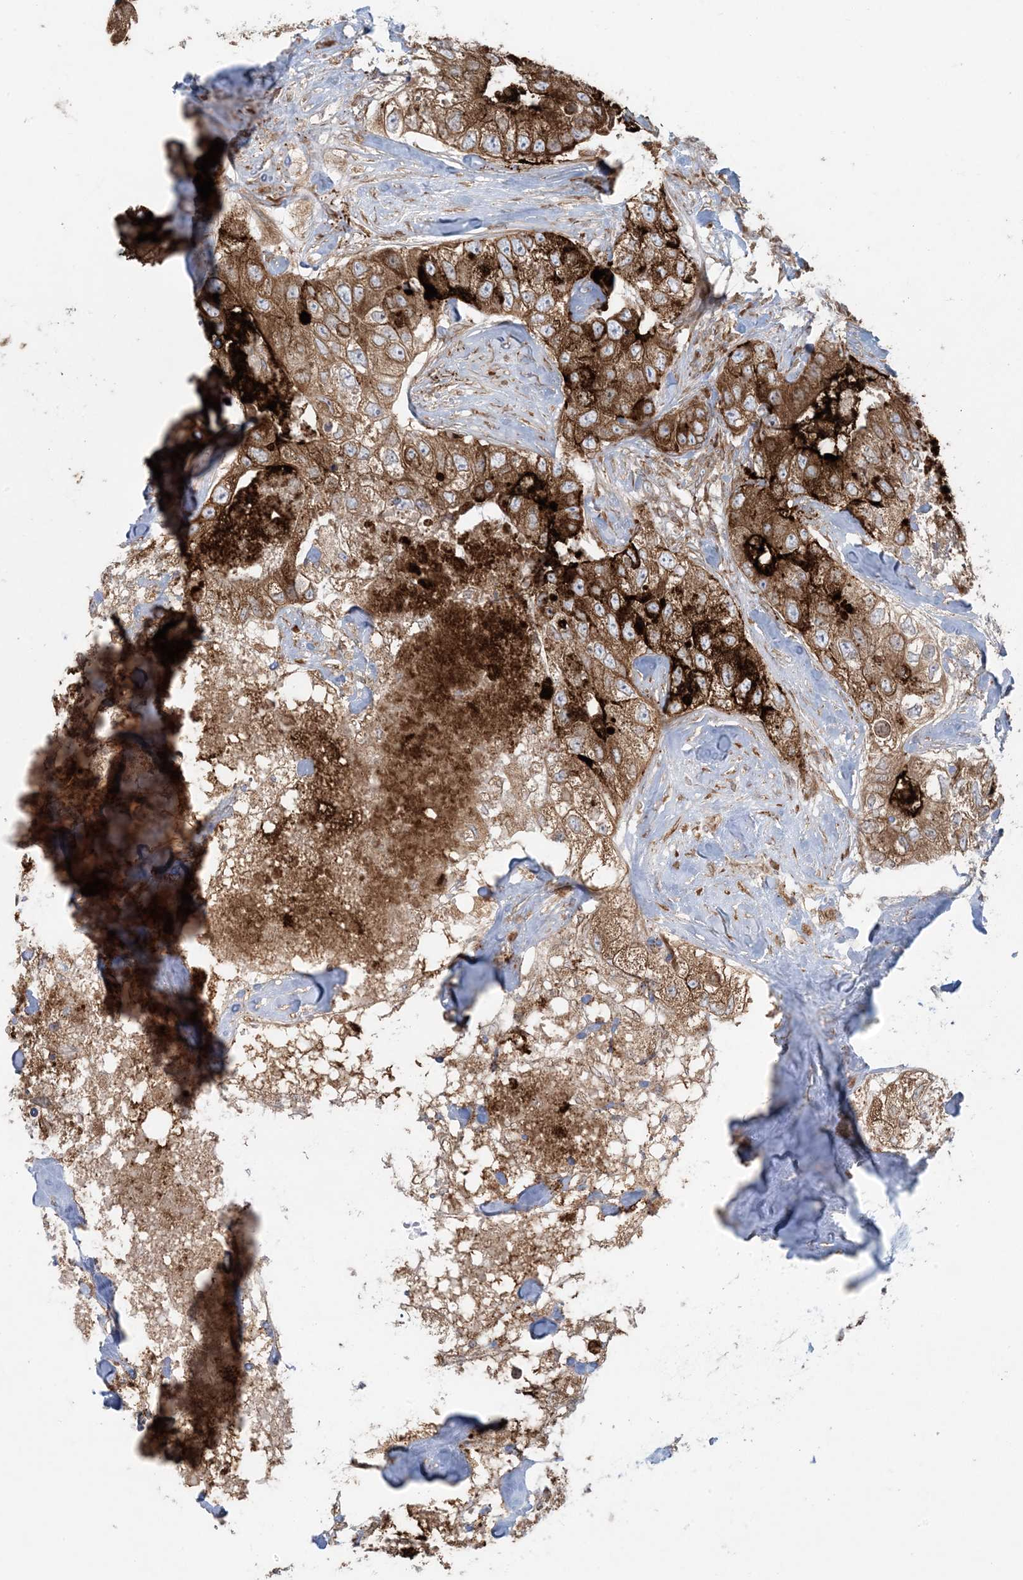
{"staining": {"intensity": "strong", "quantity": ">75%", "location": "cytoplasmic/membranous"}, "tissue": "breast cancer", "cell_type": "Tumor cells", "image_type": "cancer", "snomed": [{"axis": "morphology", "description": "Duct carcinoma"}, {"axis": "topography", "description": "Breast"}], "caption": "The photomicrograph displays staining of breast cancer (invasive ductal carcinoma), revealing strong cytoplasmic/membranous protein expression (brown color) within tumor cells.", "gene": "UBXN4", "patient": {"sex": "female", "age": 62}}